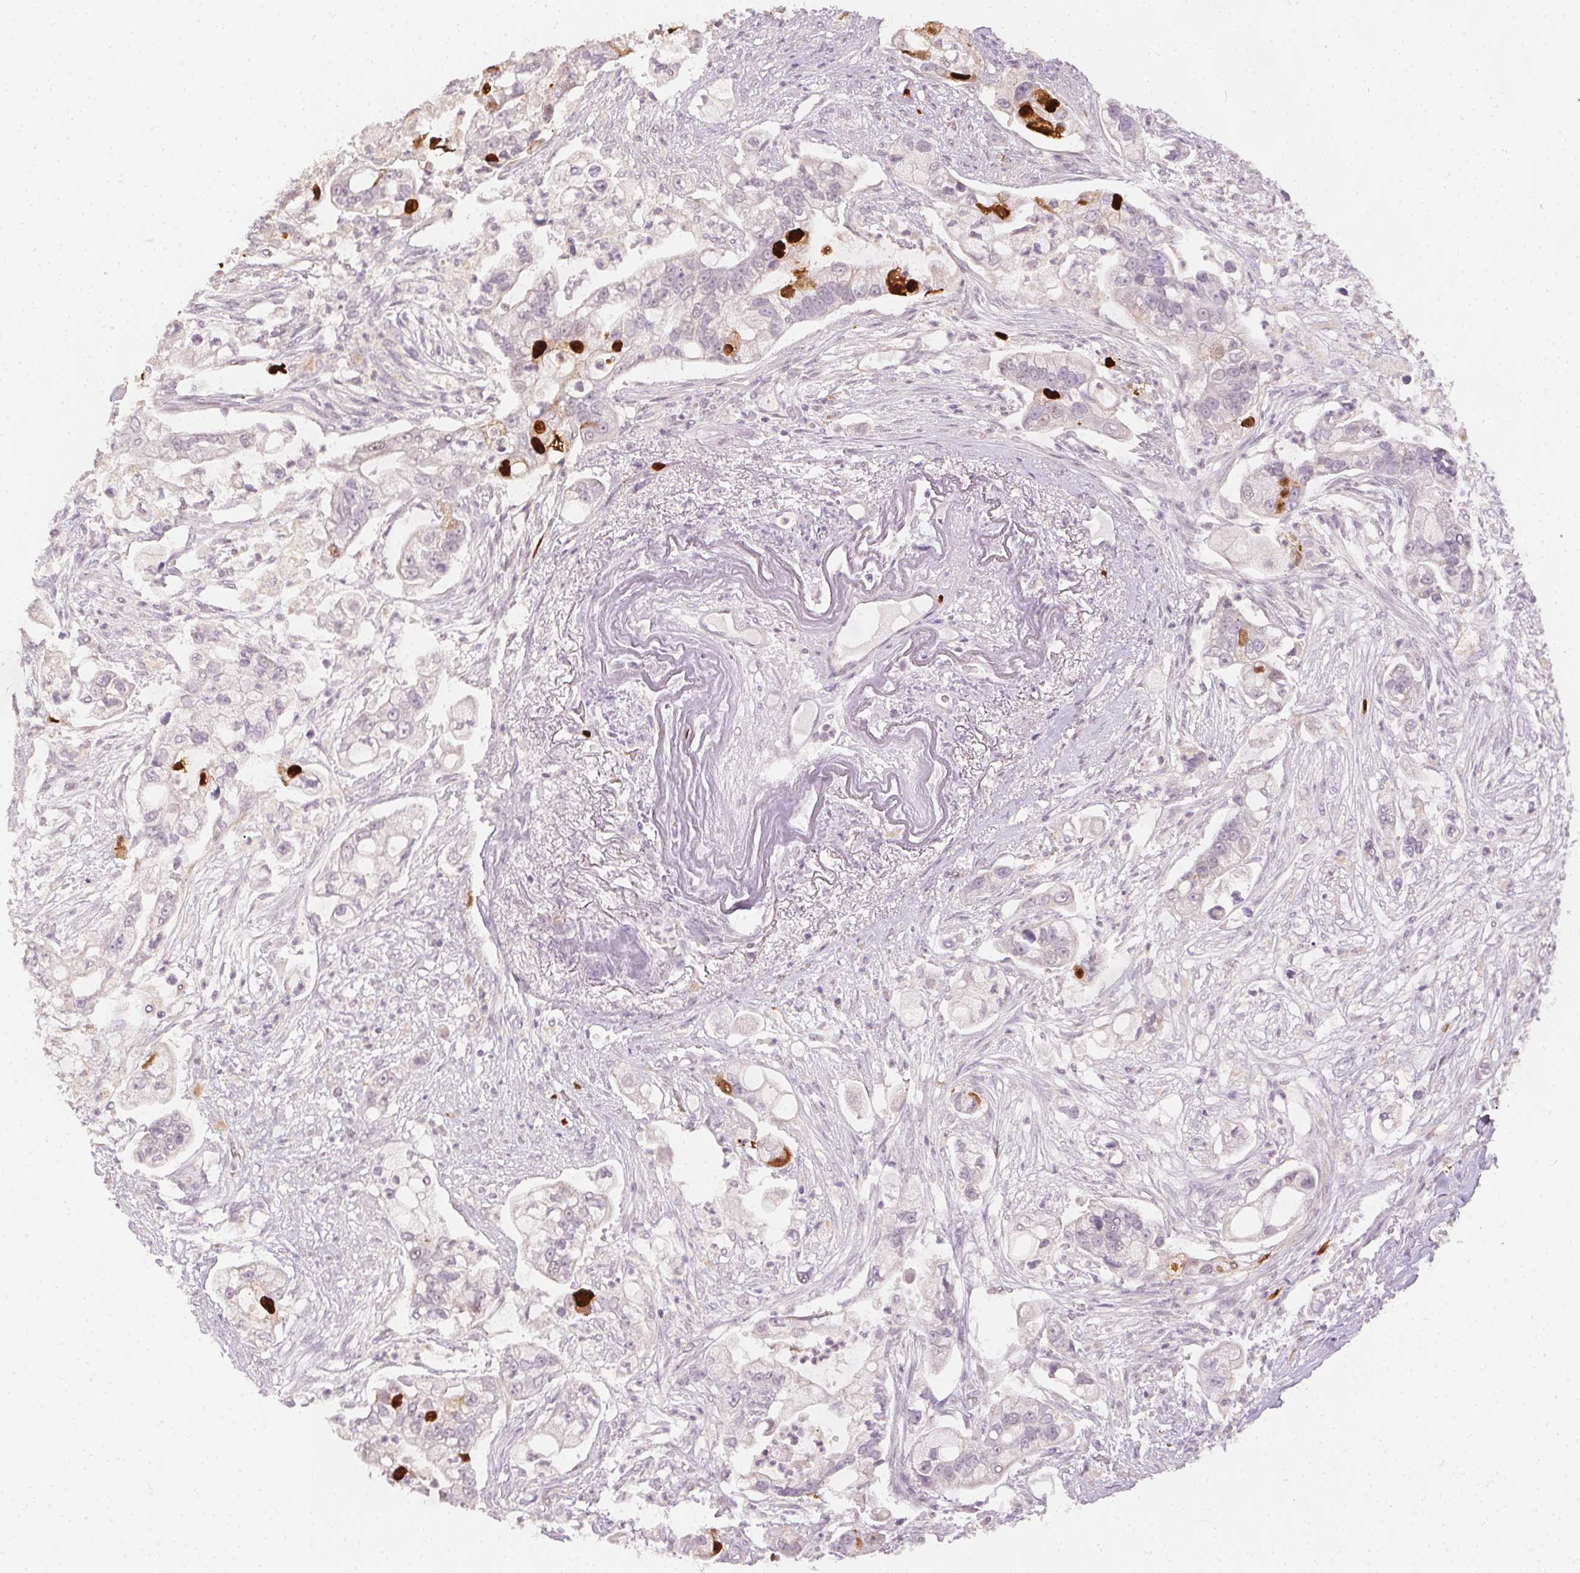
{"staining": {"intensity": "strong", "quantity": "<25%", "location": "nuclear"}, "tissue": "pancreatic cancer", "cell_type": "Tumor cells", "image_type": "cancer", "snomed": [{"axis": "morphology", "description": "Adenocarcinoma, NOS"}, {"axis": "topography", "description": "Pancreas"}], "caption": "Pancreatic adenocarcinoma tissue reveals strong nuclear staining in about <25% of tumor cells, visualized by immunohistochemistry. The staining is performed using DAB brown chromogen to label protein expression. The nuclei are counter-stained blue using hematoxylin.", "gene": "ANLN", "patient": {"sex": "female", "age": 69}}